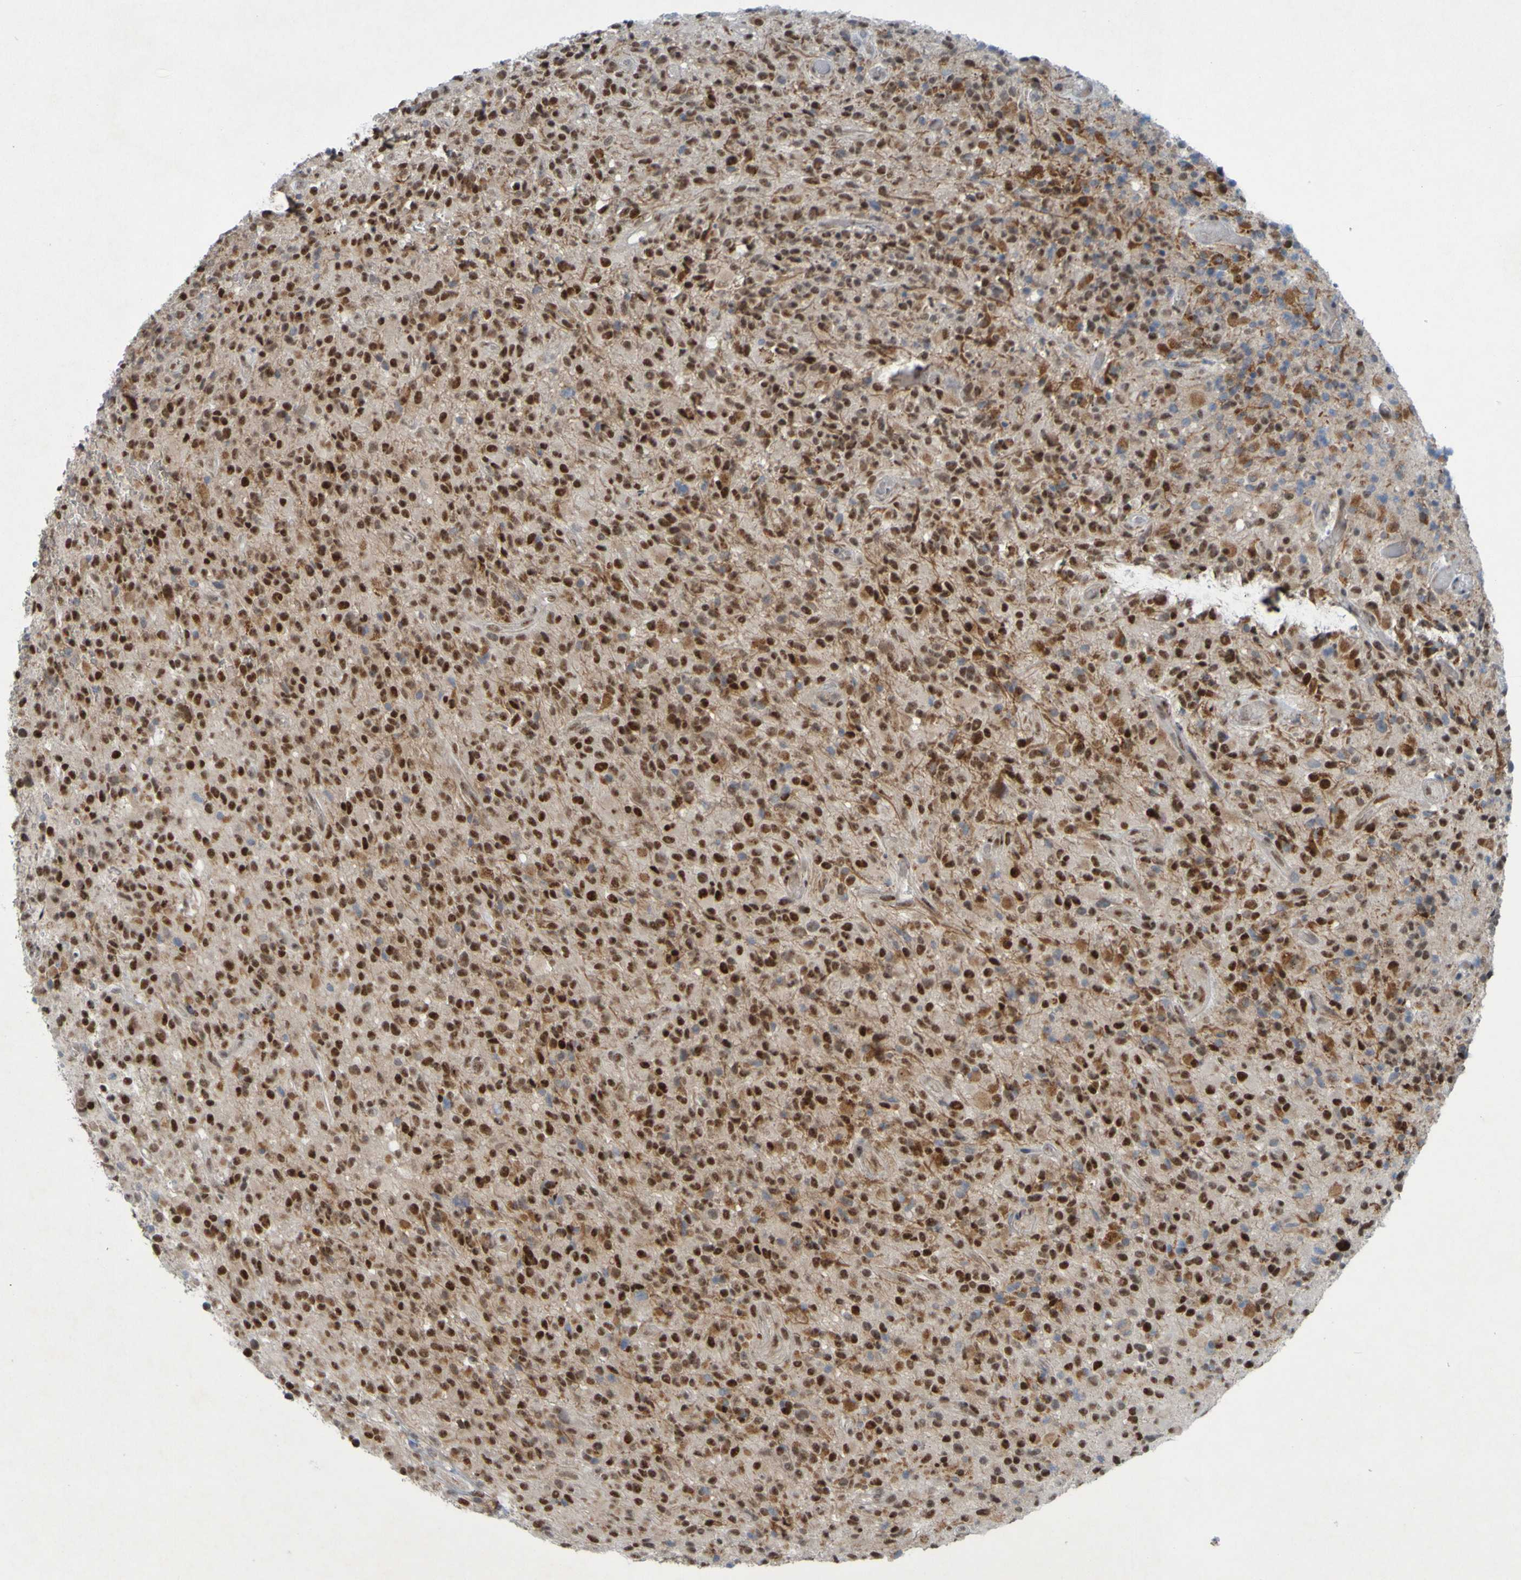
{"staining": {"intensity": "strong", "quantity": ">75%", "location": "nuclear"}, "tissue": "glioma", "cell_type": "Tumor cells", "image_type": "cancer", "snomed": [{"axis": "morphology", "description": "Glioma, malignant, High grade"}, {"axis": "topography", "description": "Brain"}], "caption": "Immunohistochemical staining of high-grade glioma (malignant) shows high levels of strong nuclear staining in approximately >75% of tumor cells.", "gene": "MCPH1", "patient": {"sex": "male", "age": 71}}